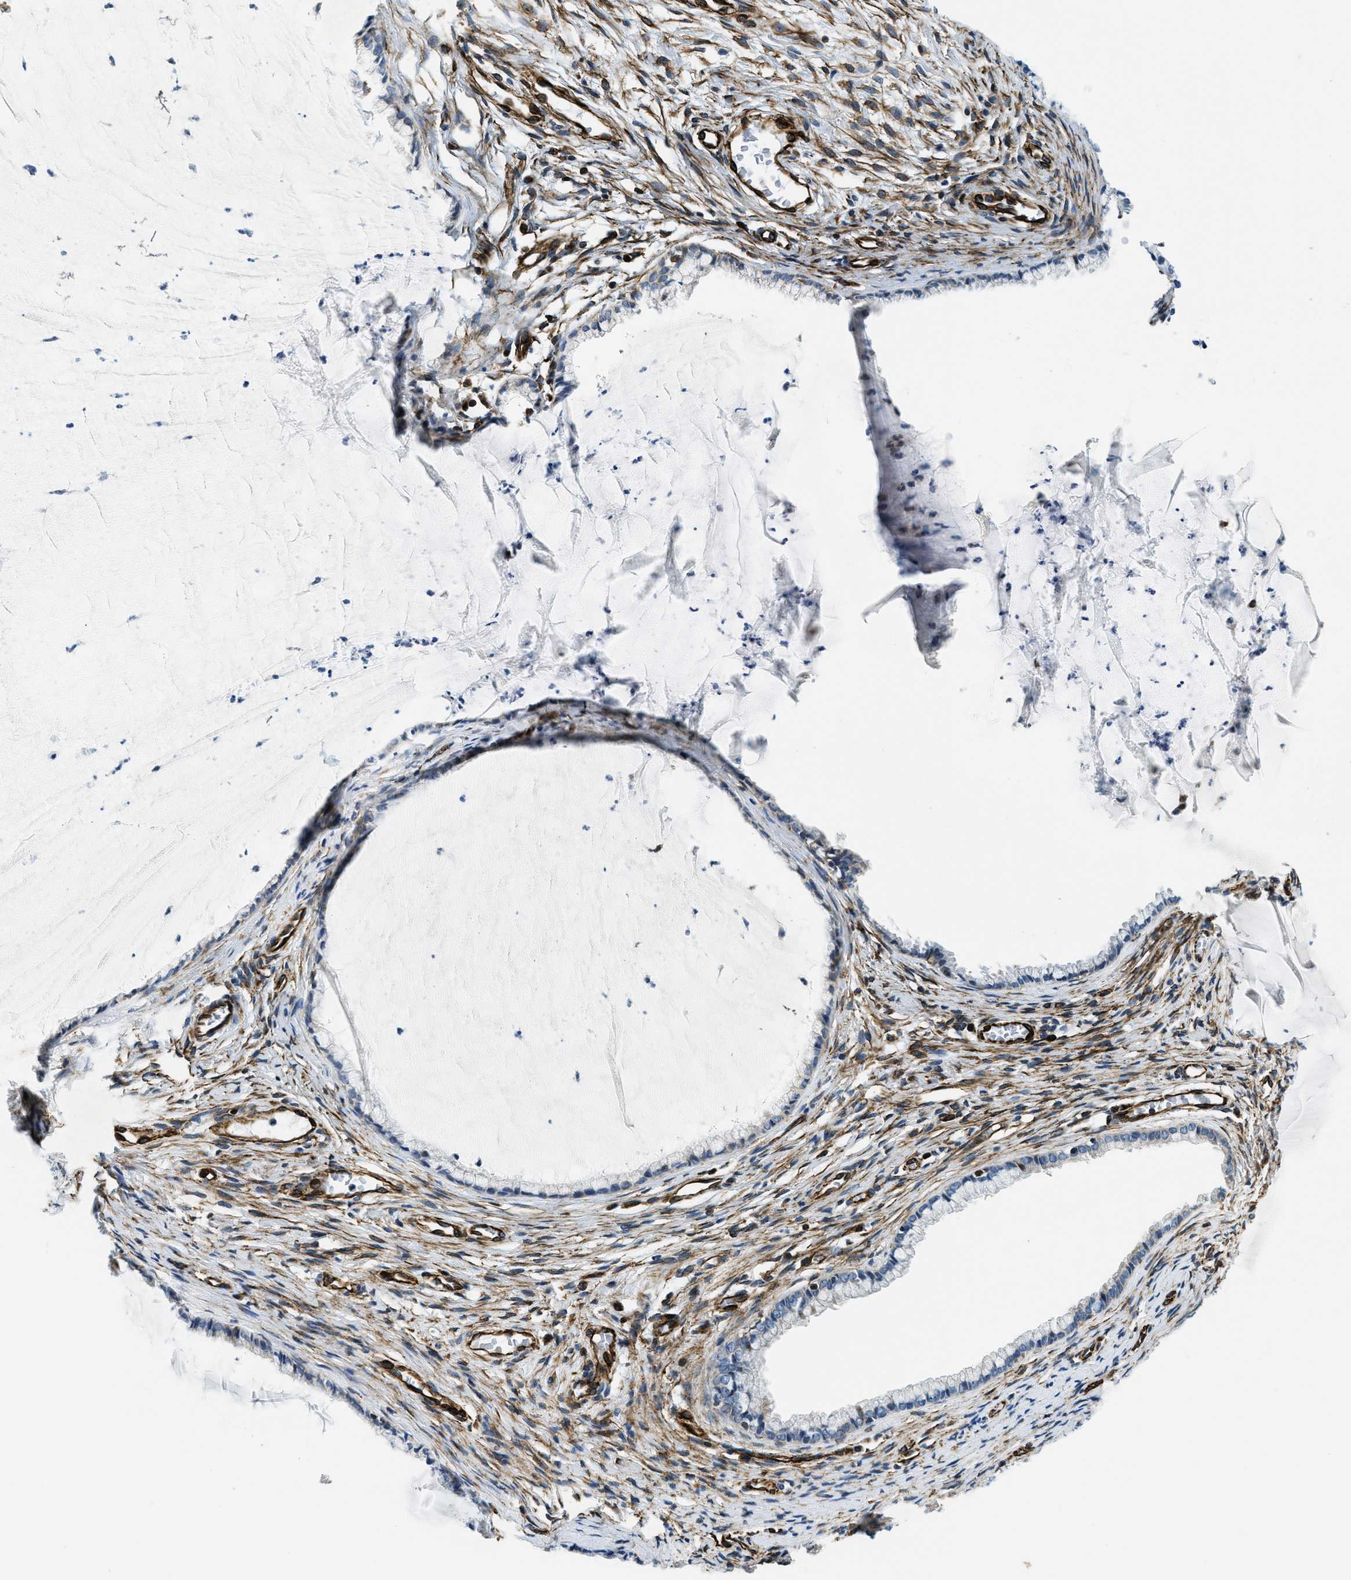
{"staining": {"intensity": "negative", "quantity": "none", "location": "none"}, "tissue": "cervix", "cell_type": "Glandular cells", "image_type": "normal", "snomed": [{"axis": "morphology", "description": "Normal tissue, NOS"}, {"axis": "topography", "description": "Cervix"}], "caption": "A high-resolution image shows IHC staining of normal cervix, which demonstrates no significant positivity in glandular cells.", "gene": "GNS", "patient": {"sex": "female", "age": 77}}